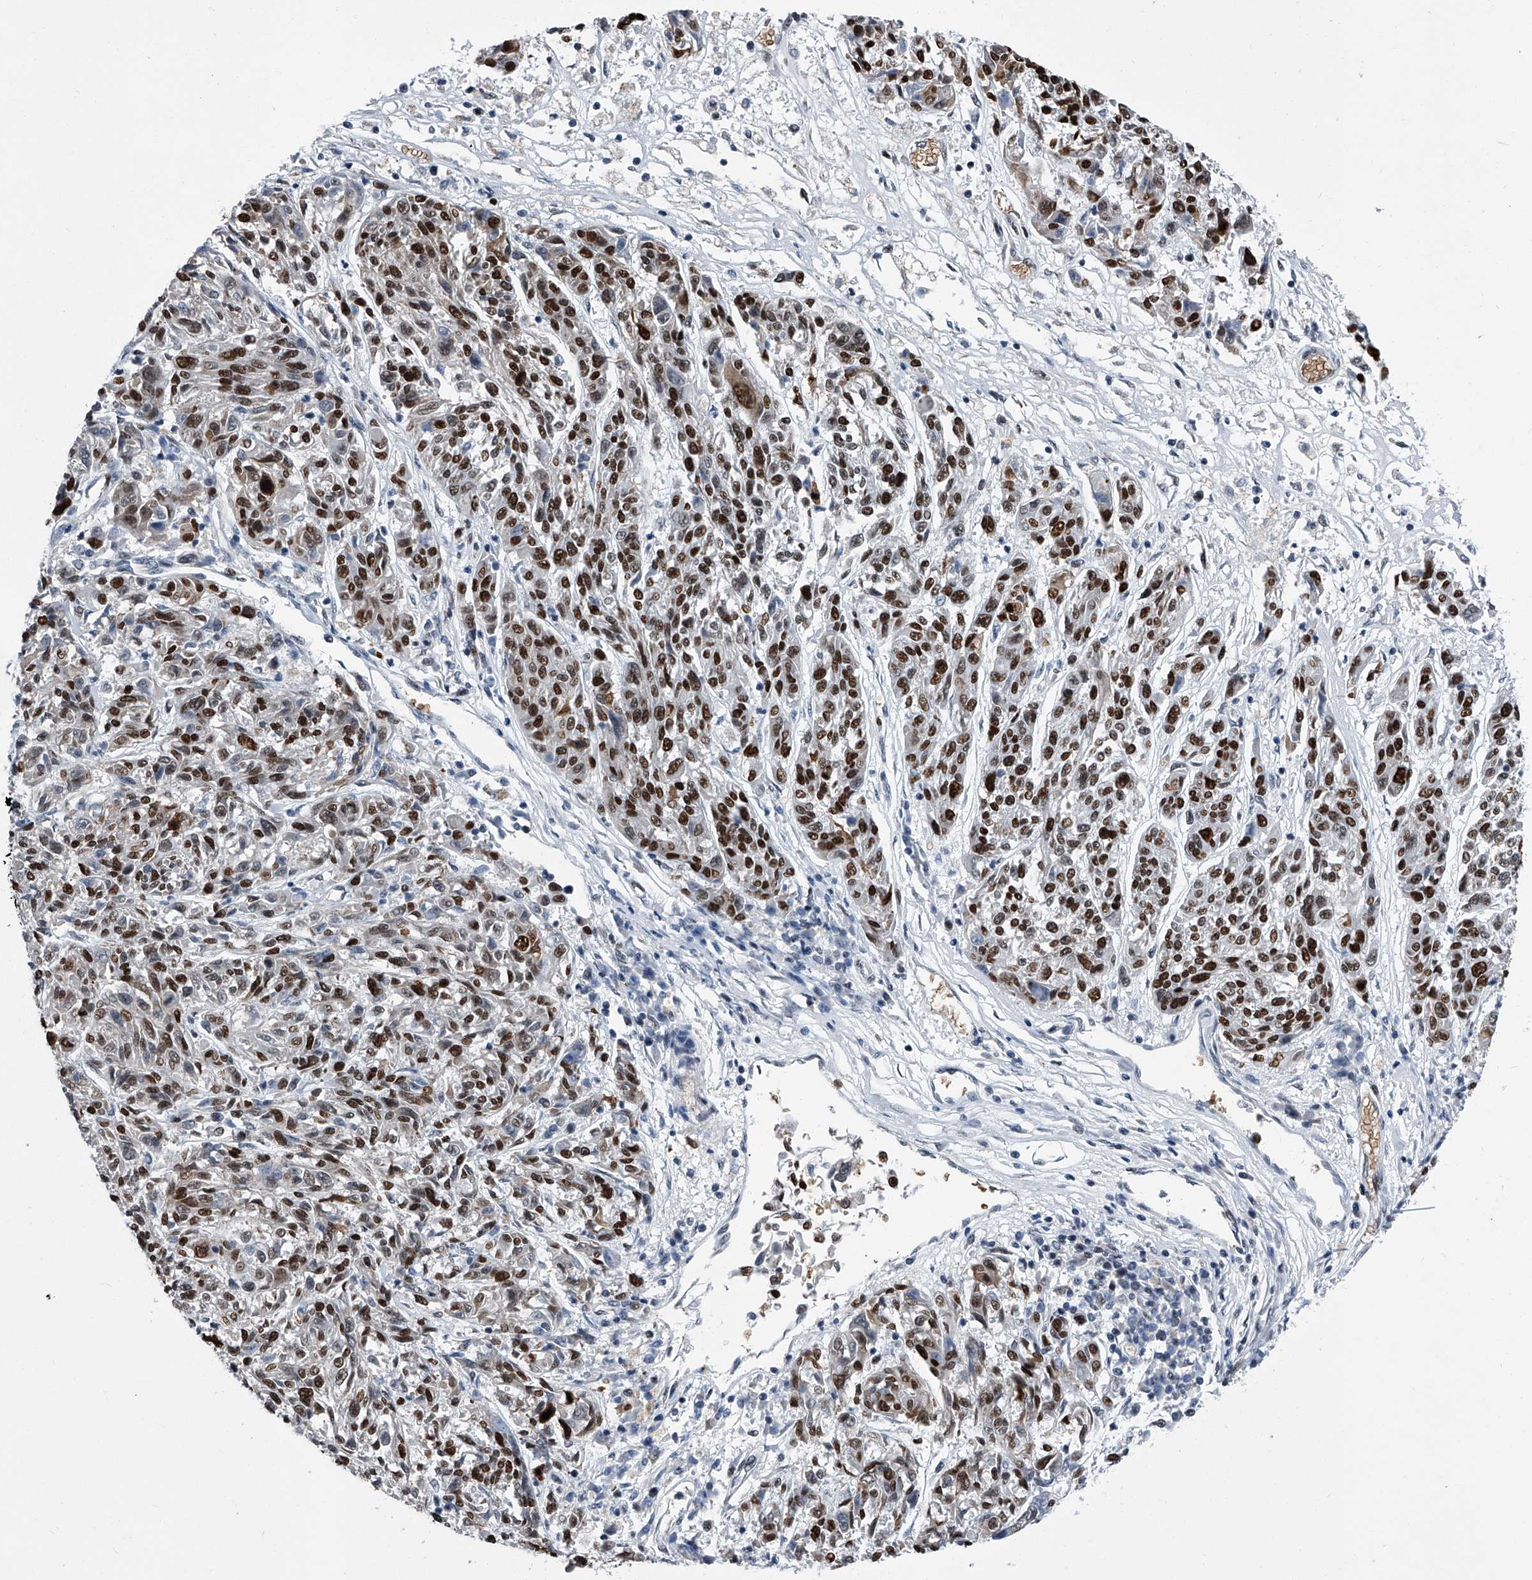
{"staining": {"intensity": "strong", "quantity": ">75%", "location": "nuclear"}, "tissue": "melanoma", "cell_type": "Tumor cells", "image_type": "cancer", "snomed": [{"axis": "morphology", "description": "Malignant melanoma, NOS"}, {"axis": "topography", "description": "Skin"}], "caption": "Immunohistochemistry image of human melanoma stained for a protein (brown), which displays high levels of strong nuclear staining in about >75% of tumor cells.", "gene": "SIM2", "patient": {"sex": "male", "age": 53}}